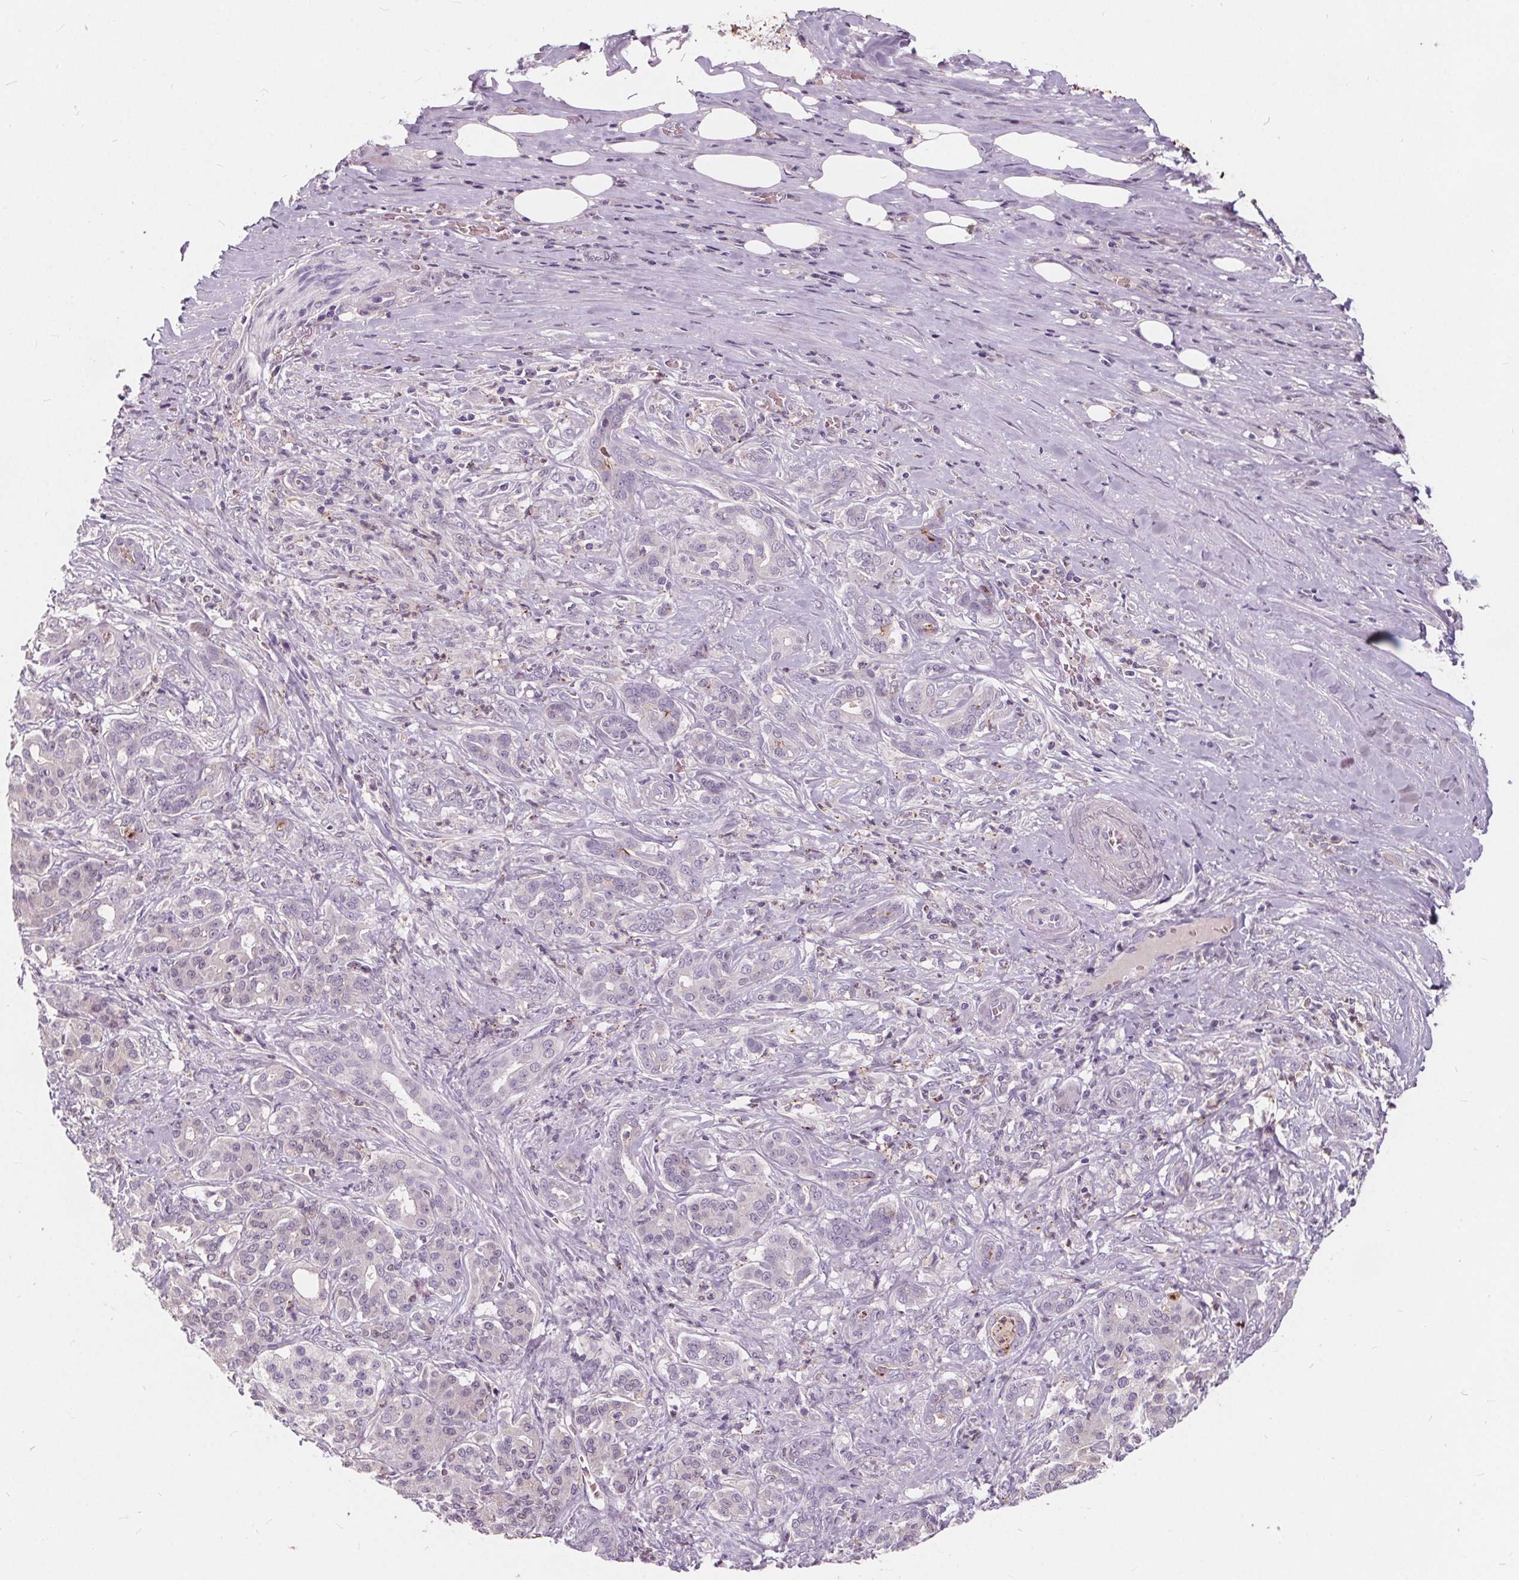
{"staining": {"intensity": "negative", "quantity": "none", "location": "none"}, "tissue": "pancreatic cancer", "cell_type": "Tumor cells", "image_type": "cancer", "snomed": [{"axis": "morphology", "description": "Normal tissue, NOS"}, {"axis": "morphology", "description": "Inflammation, NOS"}, {"axis": "morphology", "description": "Adenocarcinoma, NOS"}, {"axis": "topography", "description": "Pancreas"}], "caption": "Human pancreatic cancer (adenocarcinoma) stained for a protein using immunohistochemistry reveals no expression in tumor cells.", "gene": "HAAO", "patient": {"sex": "male", "age": 57}}